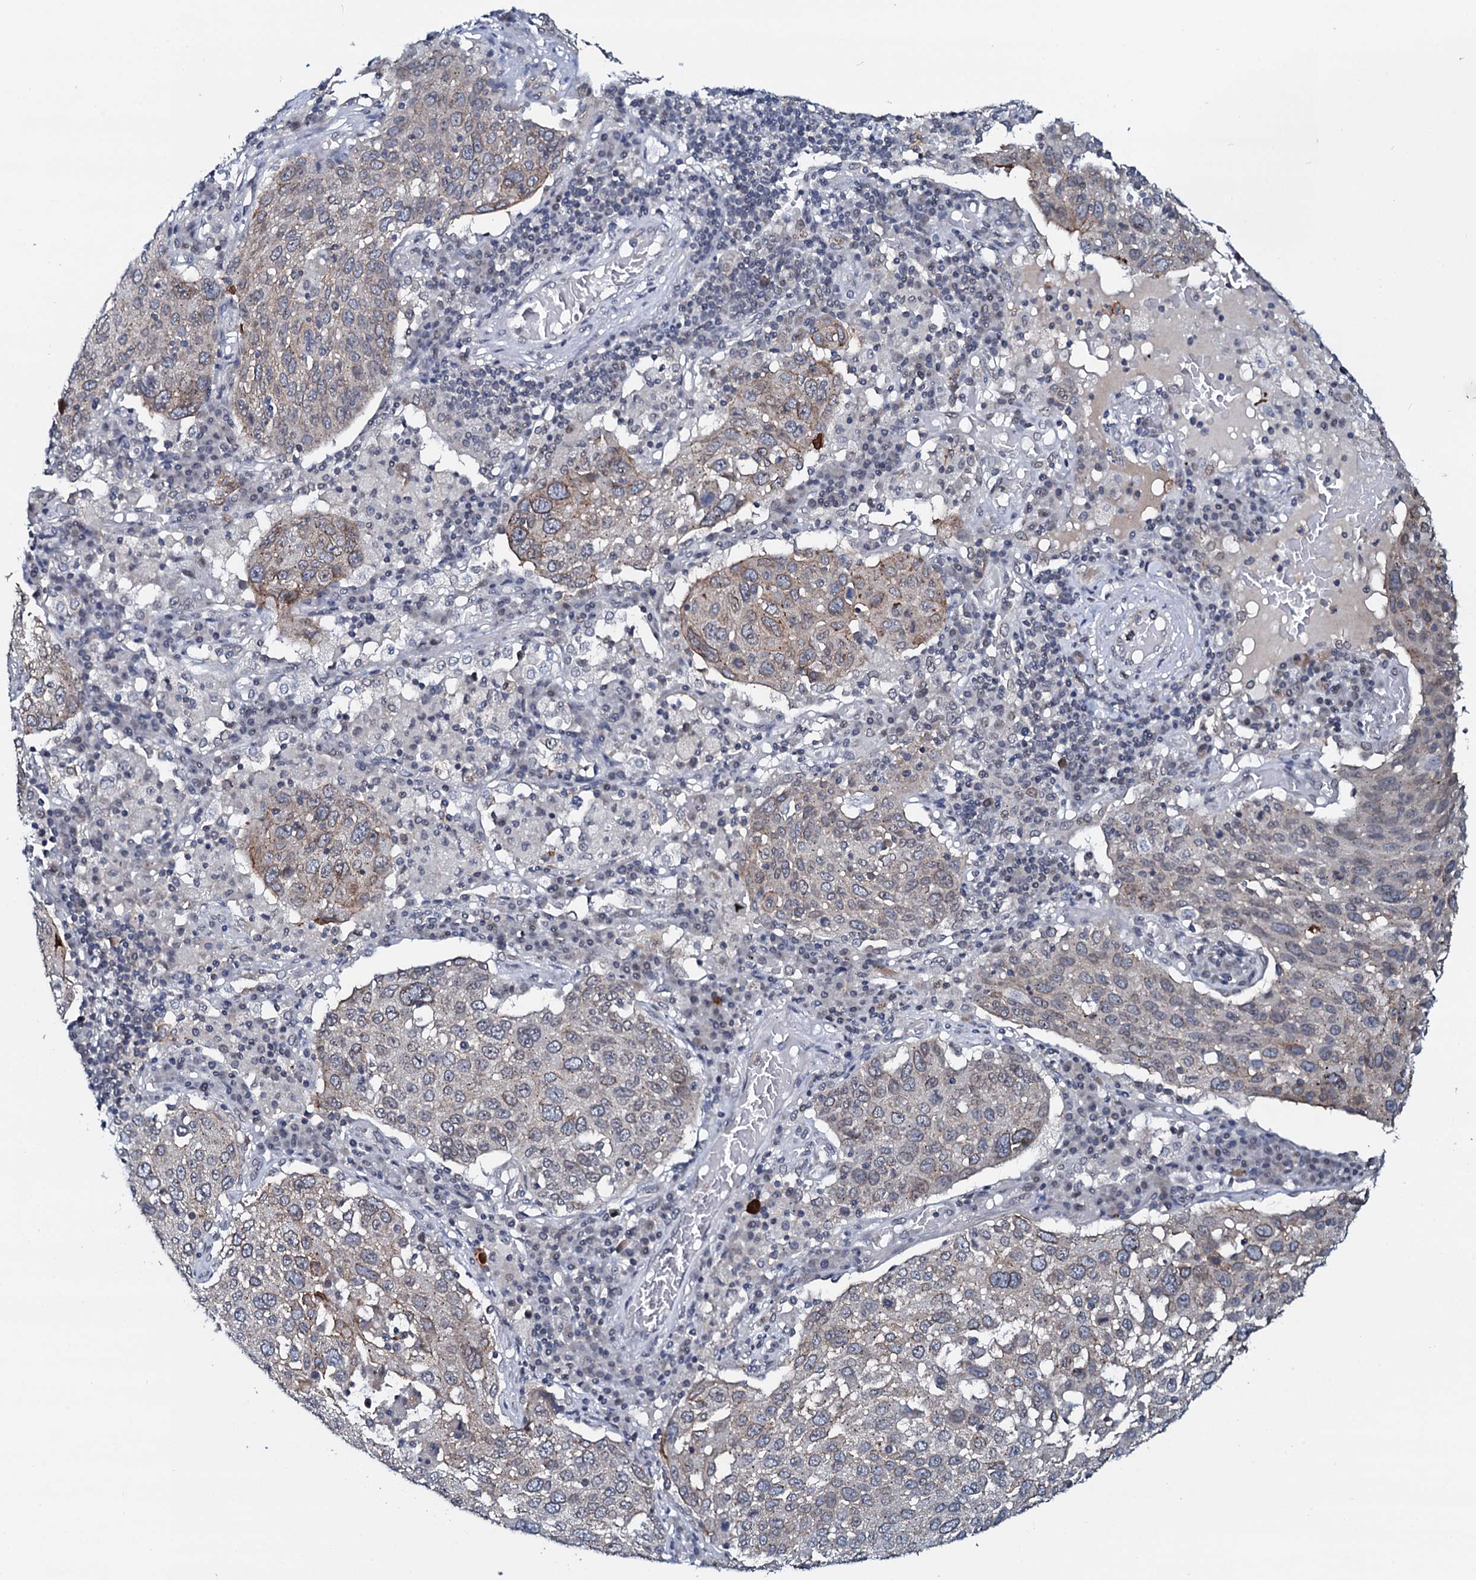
{"staining": {"intensity": "weak", "quantity": "<25%", "location": "cytoplasmic/membranous"}, "tissue": "lung cancer", "cell_type": "Tumor cells", "image_type": "cancer", "snomed": [{"axis": "morphology", "description": "Squamous cell carcinoma, NOS"}, {"axis": "topography", "description": "Lung"}], "caption": "DAB immunohistochemical staining of lung cancer demonstrates no significant positivity in tumor cells. (Immunohistochemistry, brightfield microscopy, high magnification).", "gene": "SNTA1", "patient": {"sex": "male", "age": 65}}